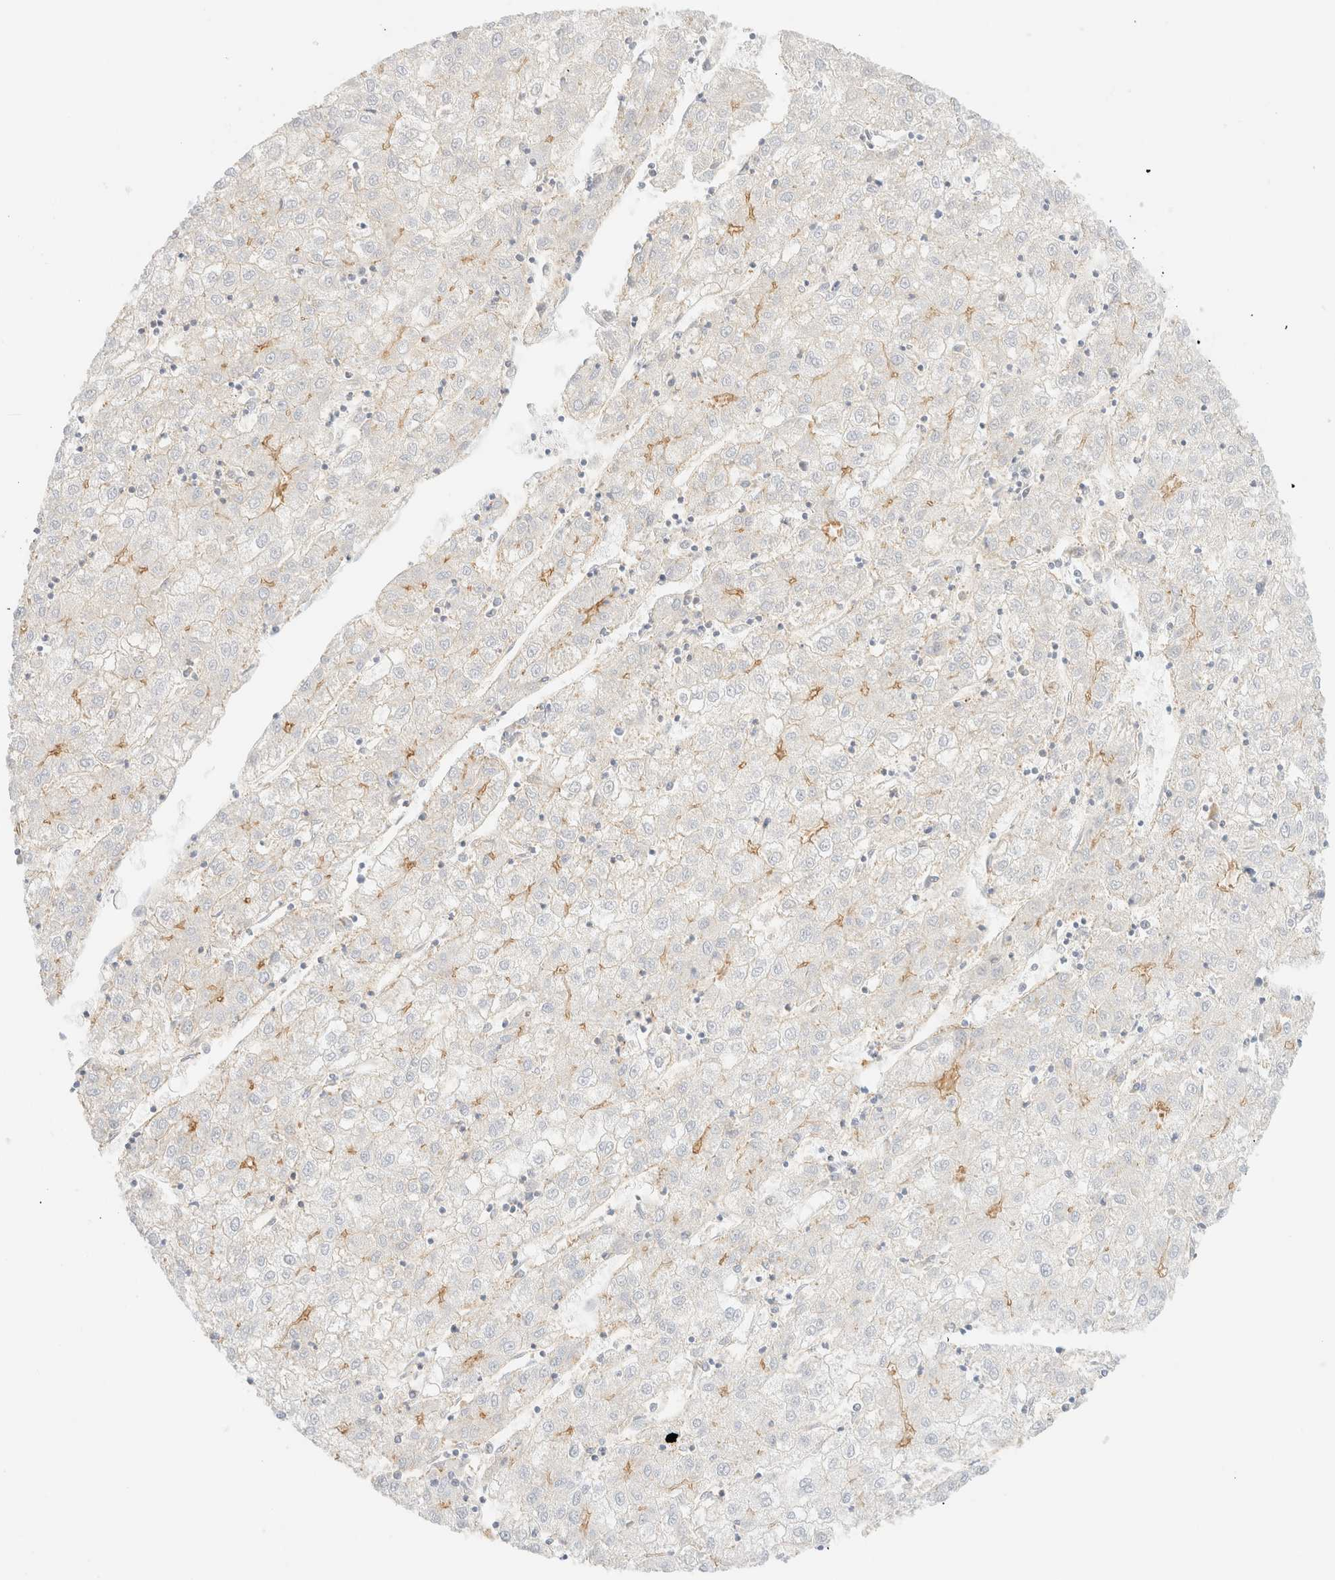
{"staining": {"intensity": "weak", "quantity": "<25%", "location": "cytoplasmic/membranous"}, "tissue": "liver cancer", "cell_type": "Tumor cells", "image_type": "cancer", "snomed": [{"axis": "morphology", "description": "Carcinoma, Hepatocellular, NOS"}, {"axis": "topography", "description": "Liver"}], "caption": "Immunohistochemistry of hepatocellular carcinoma (liver) shows no staining in tumor cells.", "gene": "MYO10", "patient": {"sex": "male", "age": 72}}